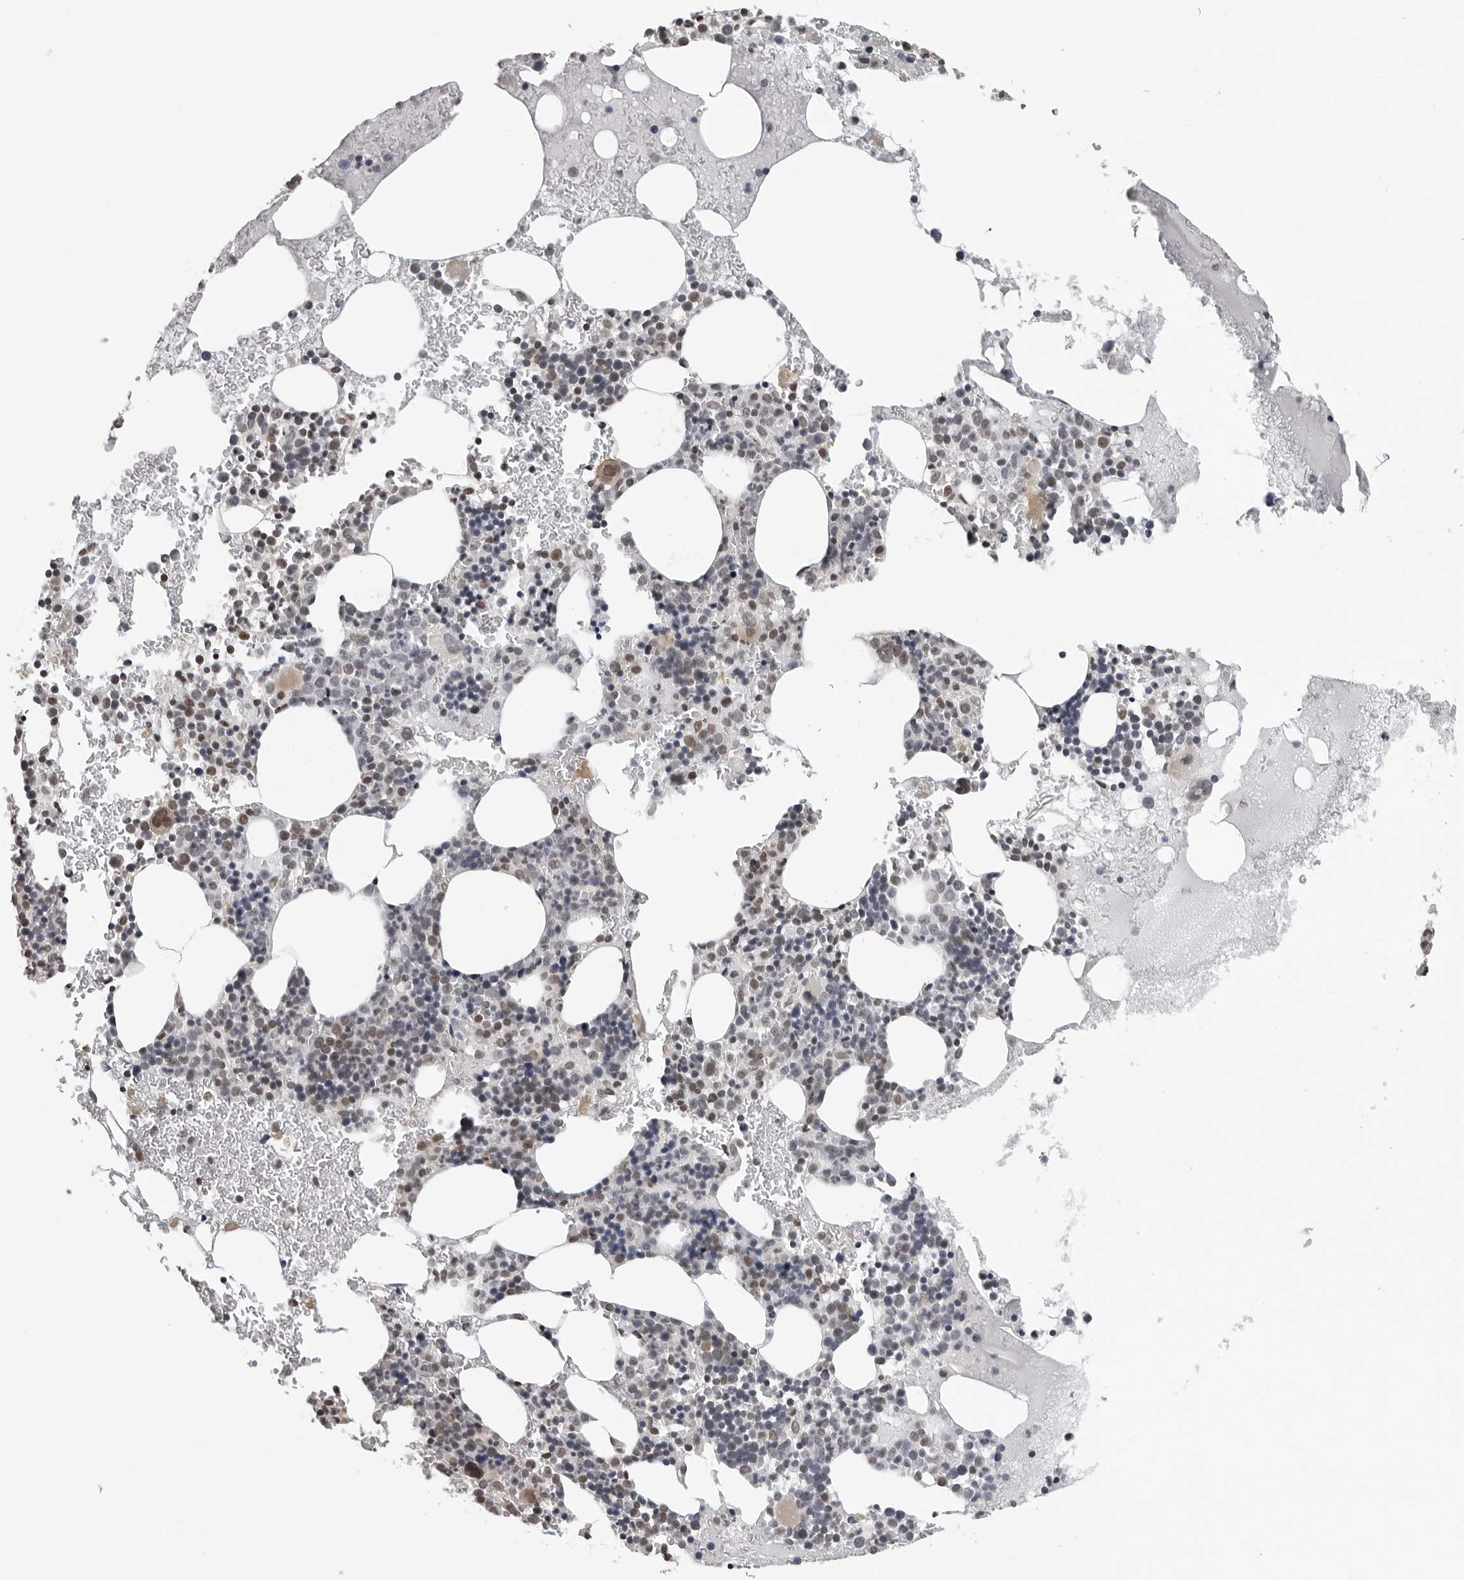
{"staining": {"intensity": "weak", "quantity": "25%-75%", "location": "nuclear"}, "tissue": "bone marrow", "cell_type": "Hematopoietic cells", "image_type": "normal", "snomed": [{"axis": "morphology", "description": "Normal tissue, NOS"}, {"axis": "topography", "description": "Bone marrow"}], "caption": "Normal bone marrow was stained to show a protein in brown. There is low levels of weak nuclear expression in about 25%-75% of hematopoietic cells. (DAB (3,3'-diaminobenzidine) IHC, brown staining for protein, blue staining for nuclei).", "gene": "ORC1", "patient": {"sex": "male", "age": 73}}